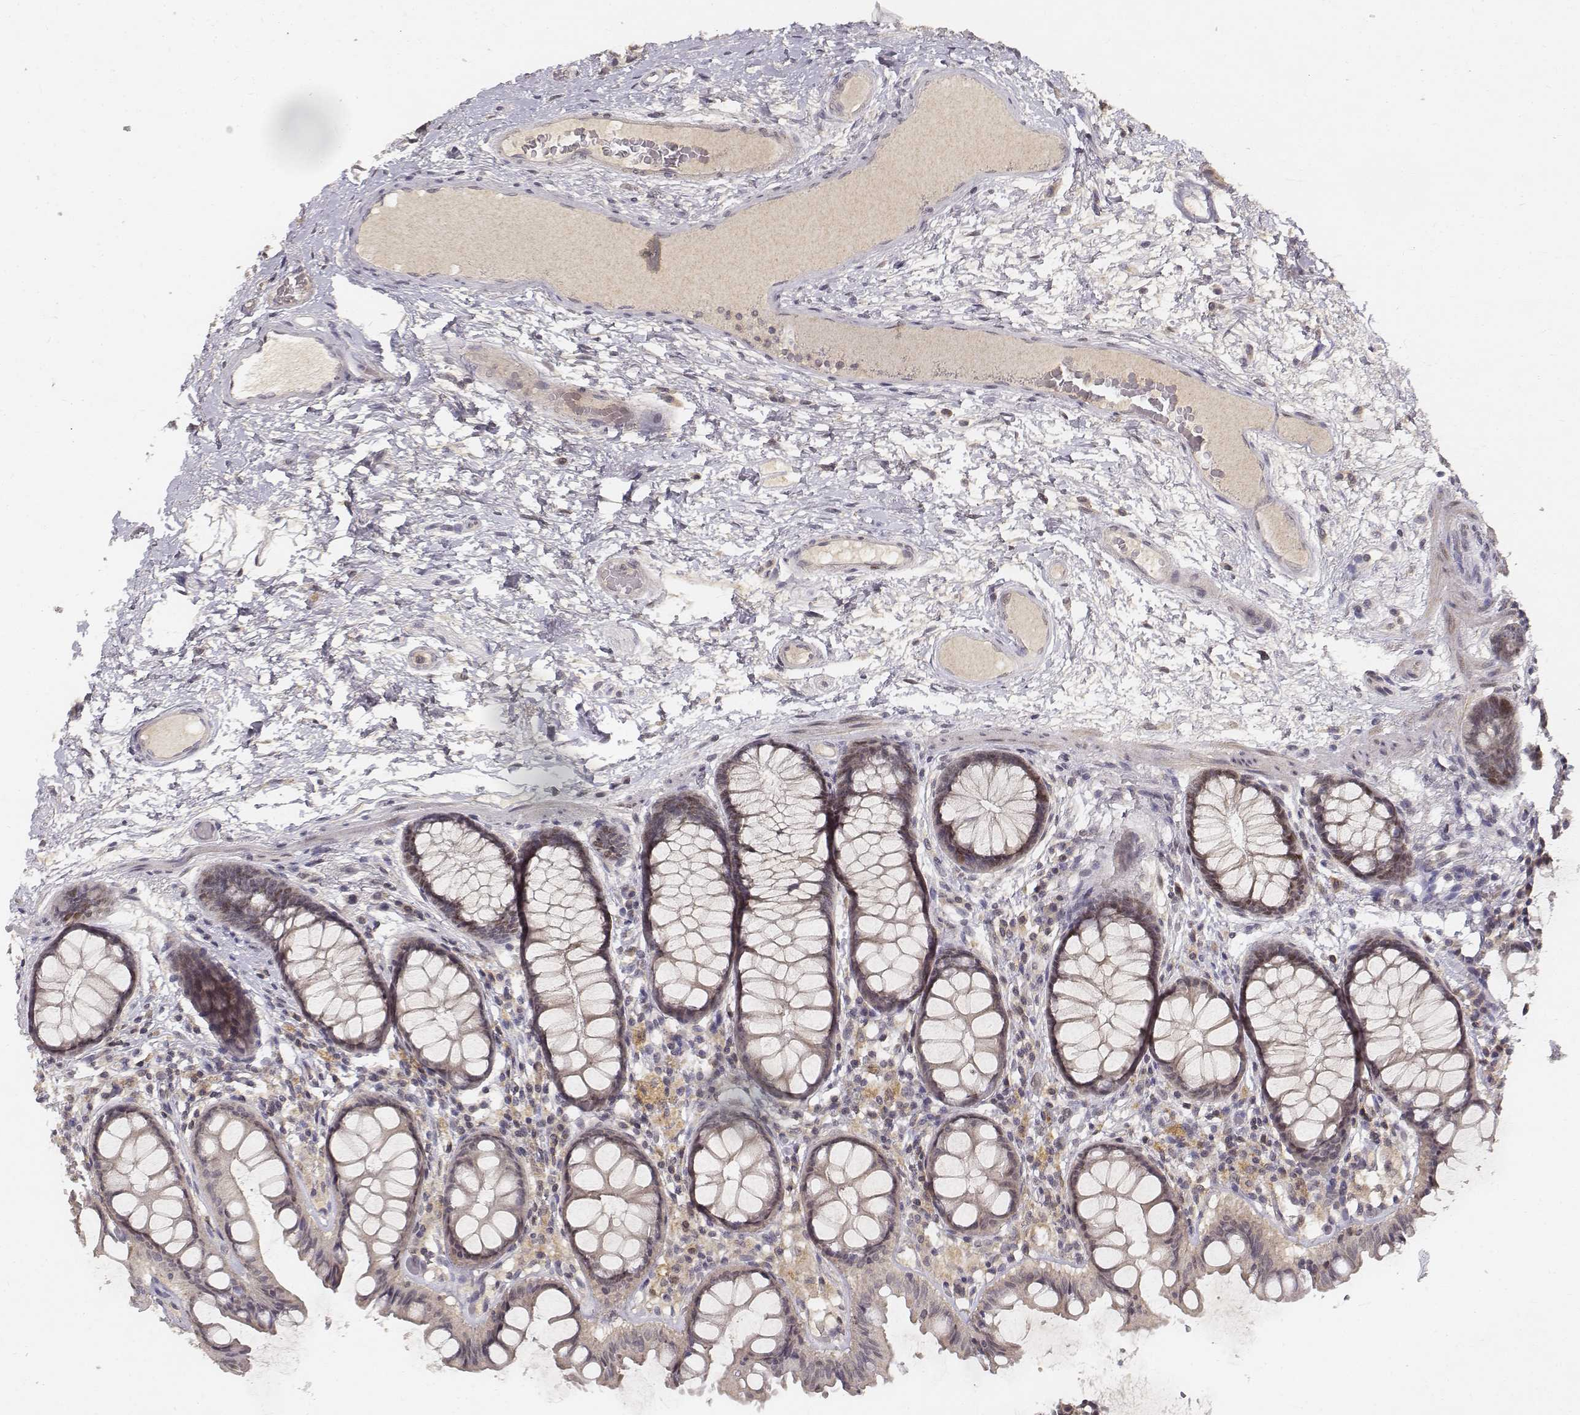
{"staining": {"intensity": "negative", "quantity": "none", "location": "none"}, "tissue": "colon", "cell_type": "Endothelial cells", "image_type": "normal", "snomed": [{"axis": "morphology", "description": "Normal tissue, NOS"}, {"axis": "topography", "description": "Colon"}], "caption": "High power microscopy histopathology image of an immunohistochemistry micrograph of unremarkable colon, revealing no significant expression in endothelial cells.", "gene": "FANCD2", "patient": {"sex": "female", "age": 65}}